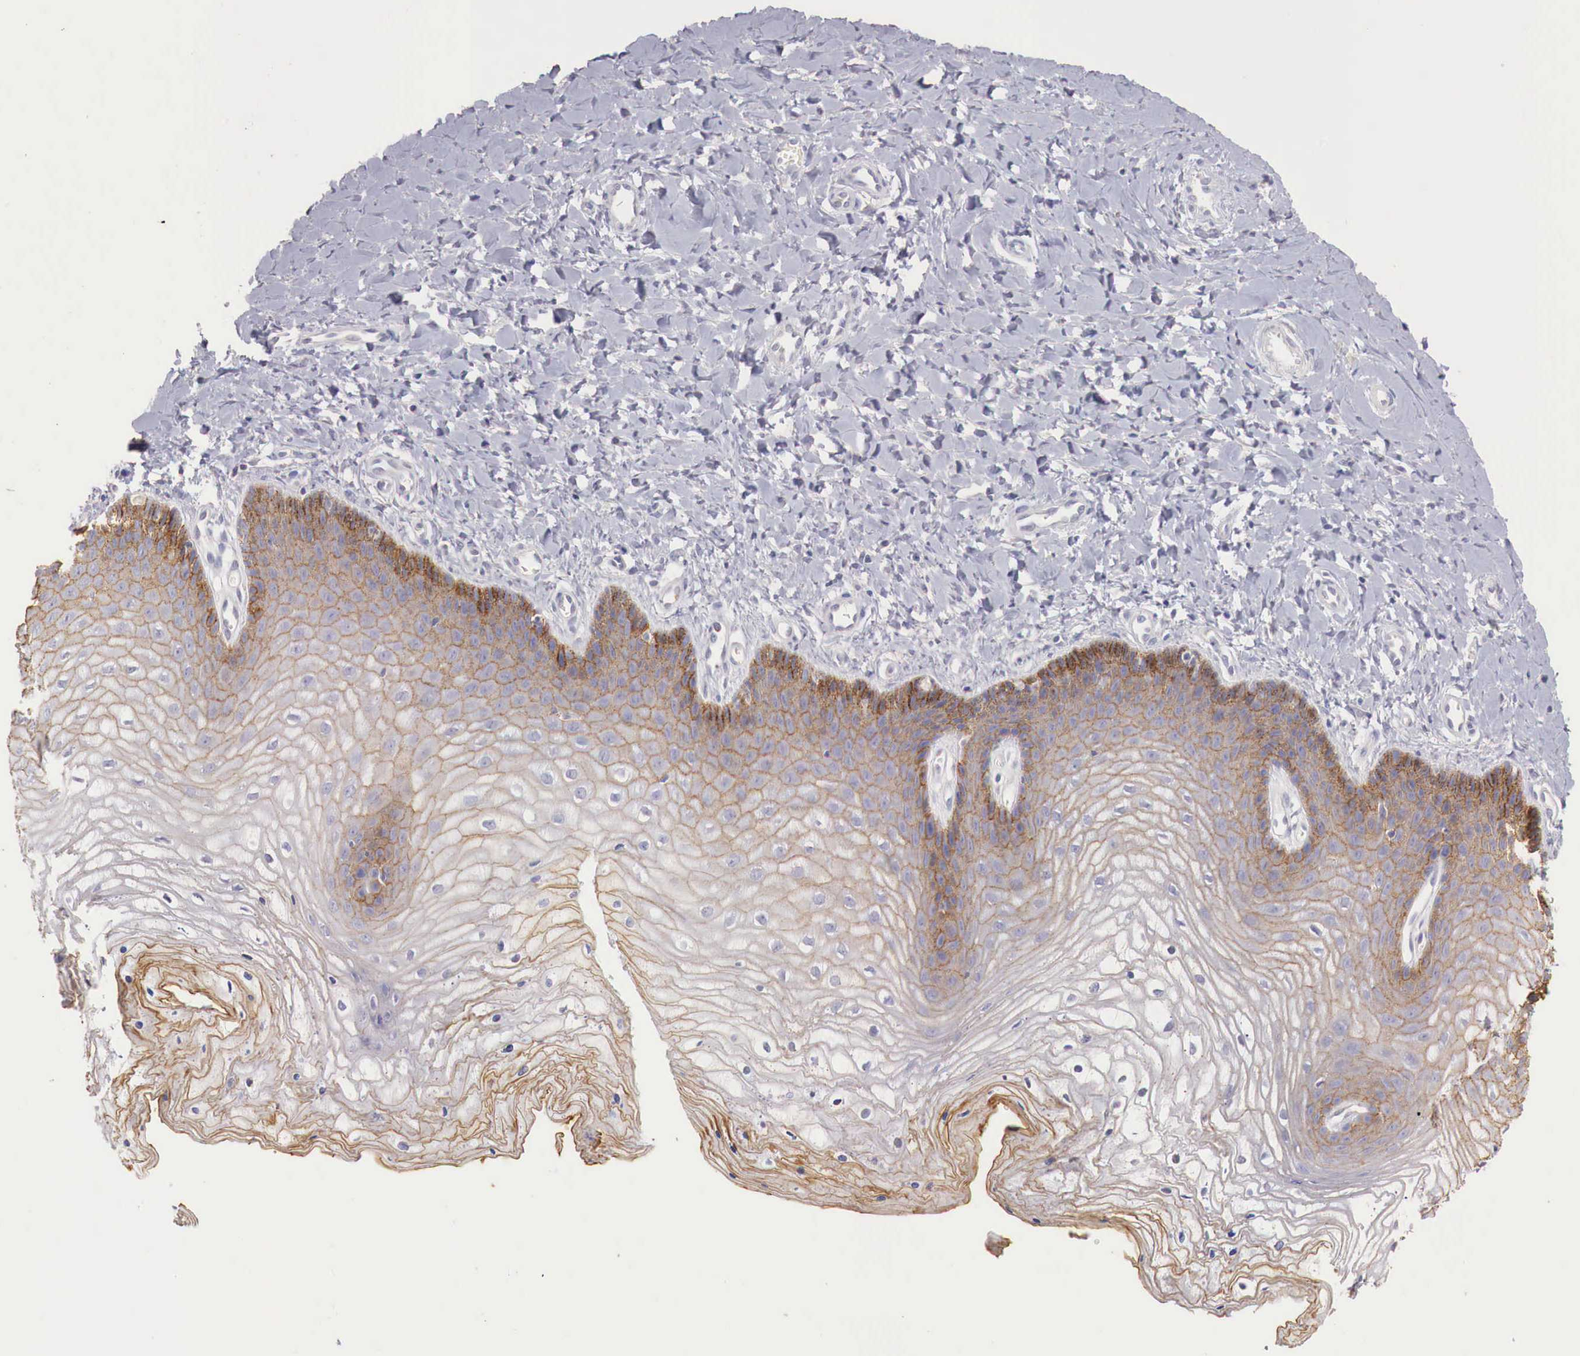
{"staining": {"intensity": "moderate", "quantity": ">75%", "location": "cytoplasmic/membranous"}, "tissue": "vagina", "cell_type": "Squamous epithelial cells", "image_type": "normal", "snomed": [{"axis": "morphology", "description": "Normal tissue, NOS"}, {"axis": "topography", "description": "Vagina"}], "caption": "About >75% of squamous epithelial cells in benign human vagina show moderate cytoplasmic/membranous protein staining as visualized by brown immunohistochemical staining.", "gene": "ITIH6", "patient": {"sex": "female", "age": 68}}